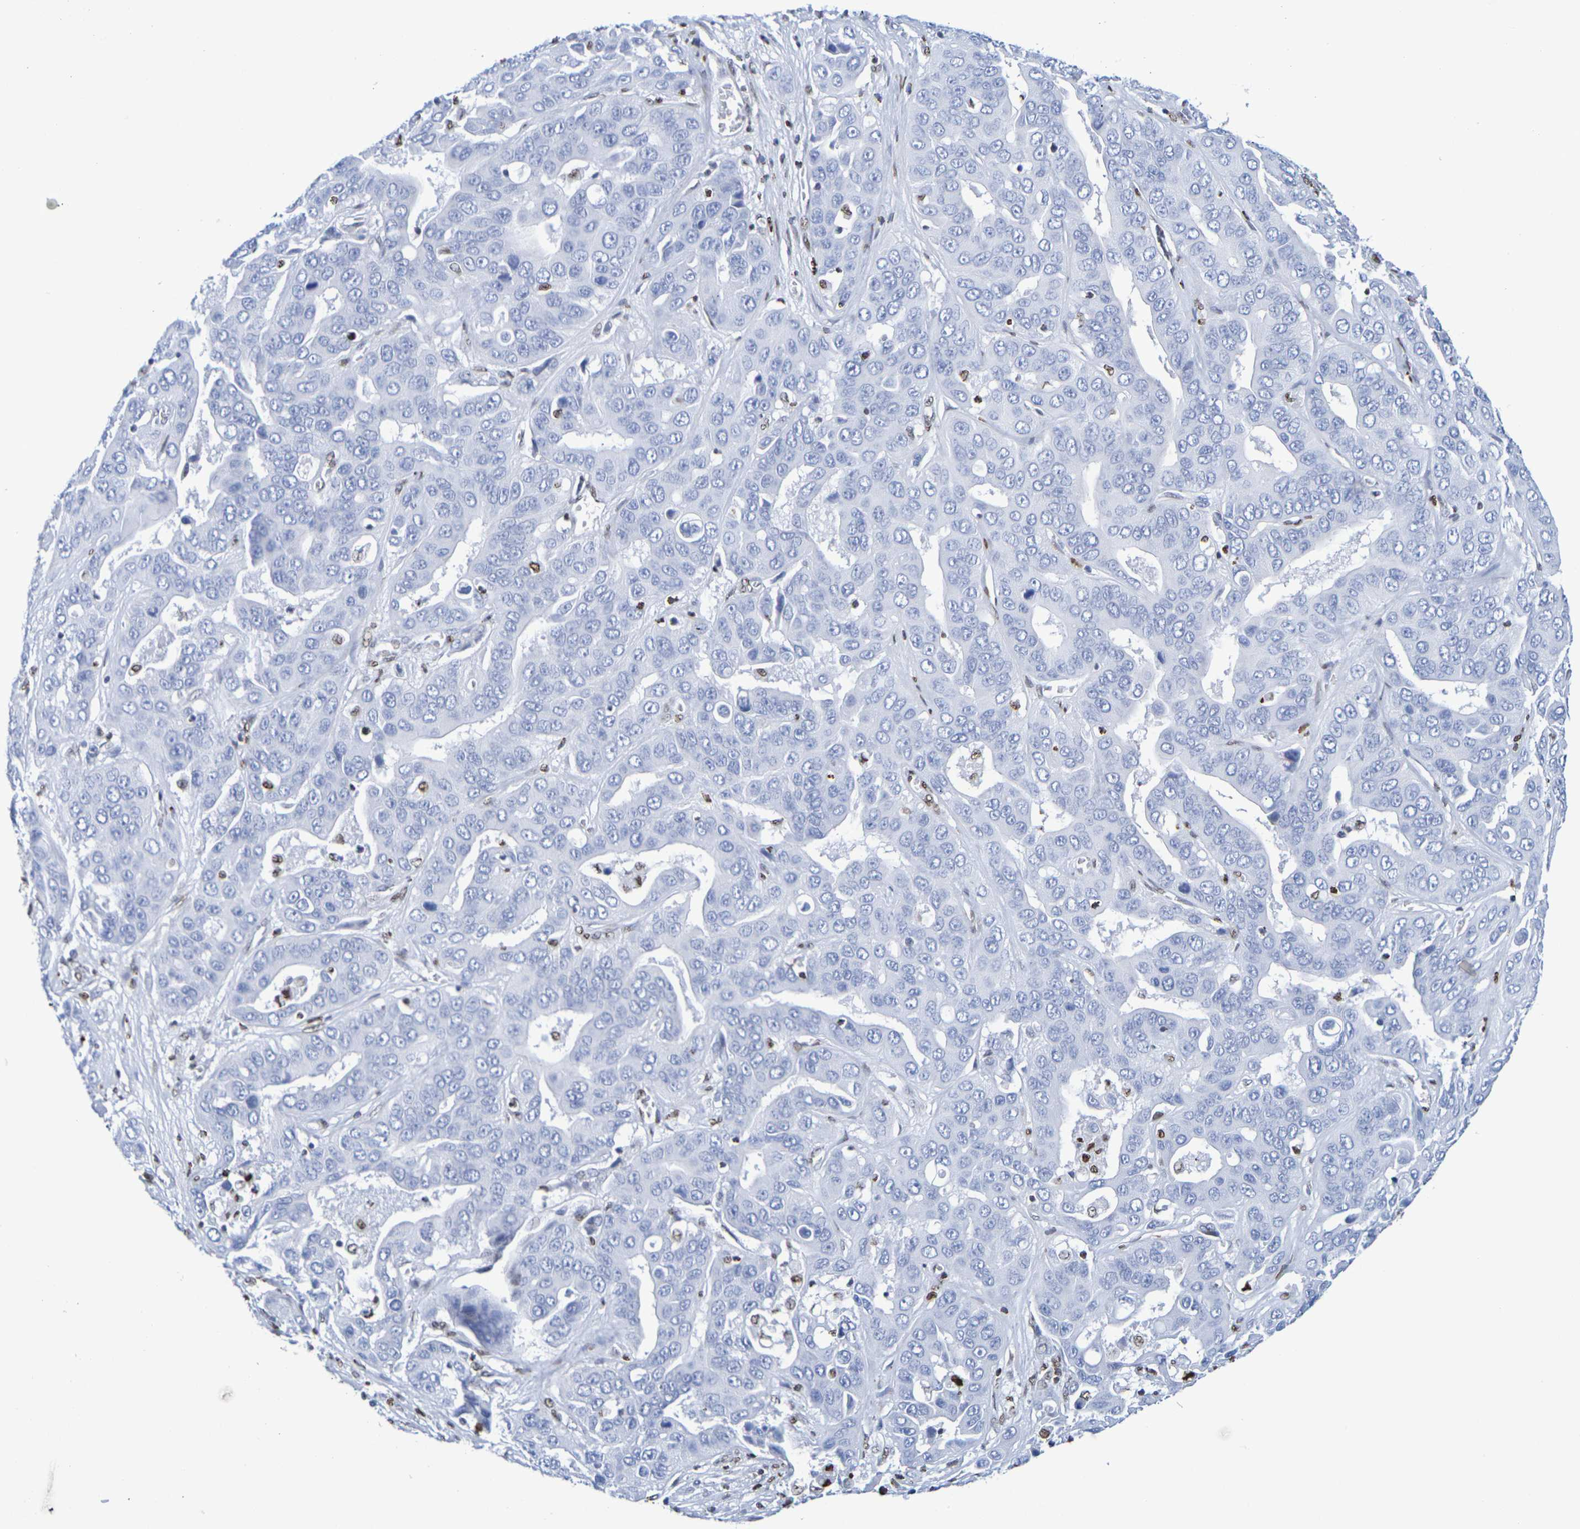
{"staining": {"intensity": "negative", "quantity": "none", "location": "none"}, "tissue": "liver cancer", "cell_type": "Tumor cells", "image_type": "cancer", "snomed": [{"axis": "morphology", "description": "Cholangiocarcinoma"}, {"axis": "topography", "description": "Liver"}], "caption": "Protein analysis of liver cancer reveals no significant expression in tumor cells.", "gene": "H1-5", "patient": {"sex": "female", "age": 52}}